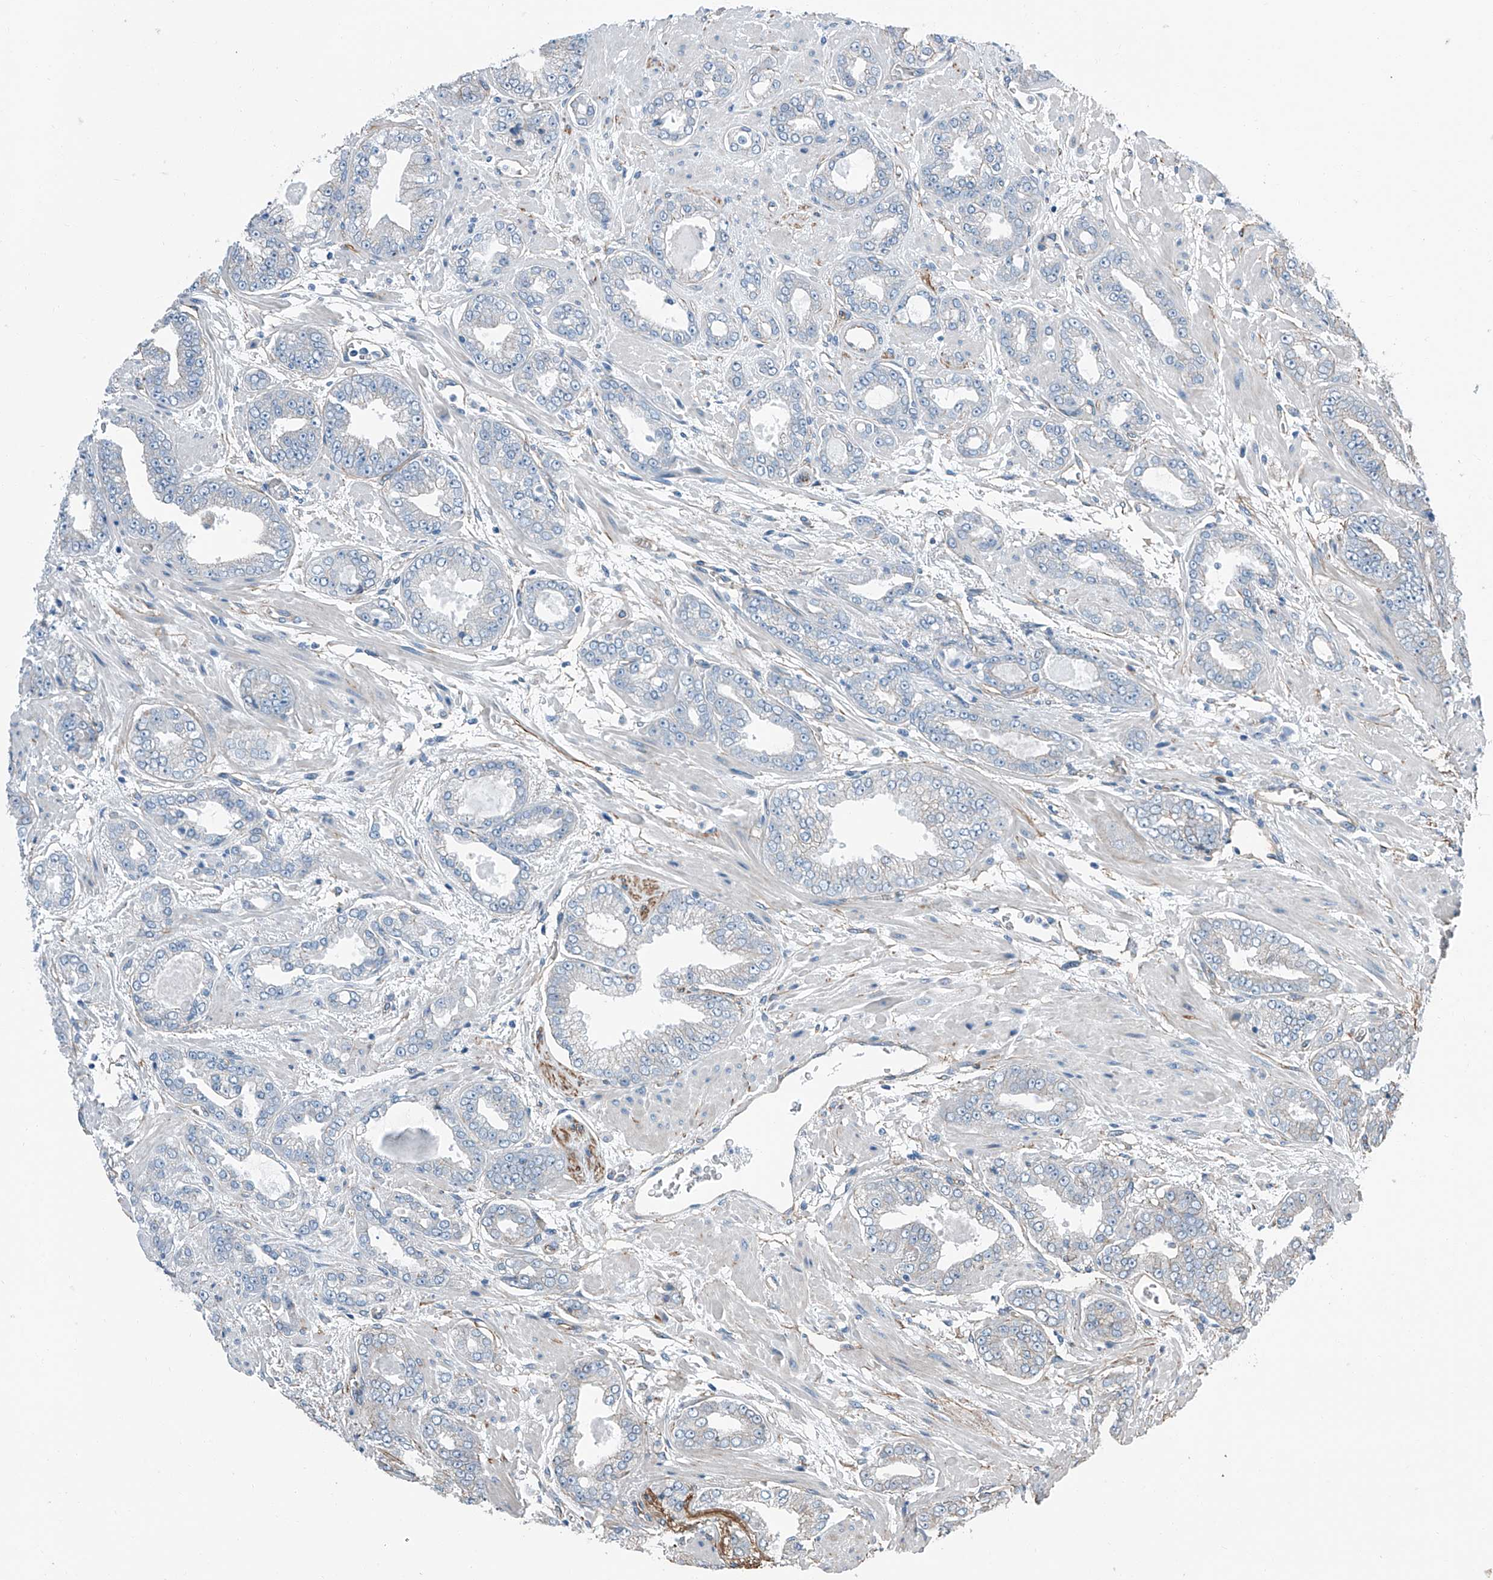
{"staining": {"intensity": "negative", "quantity": "none", "location": "none"}, "tissue": "prostate cancer", "cell_type": "Tumor cells", "image_type": "cancer", "snomed": [{"axis": "morphology", "description": "Adenocarcinoma, High grade"}, {"axis": "topography", "description": "Prostate"}], "caption": "A high-resolution photomicrograph shows IHC staining of high-grade adenocarcinoma (prostate), which displays no significant expression in tumor cells. Brightfield microscopy of immunohistochemistry (IHC) stained with DAB (brown) and hematoxylin (blue), captured at high magnification.", "gene": "THEMIS2", "patient": {"sex": "male", "age": 71}}